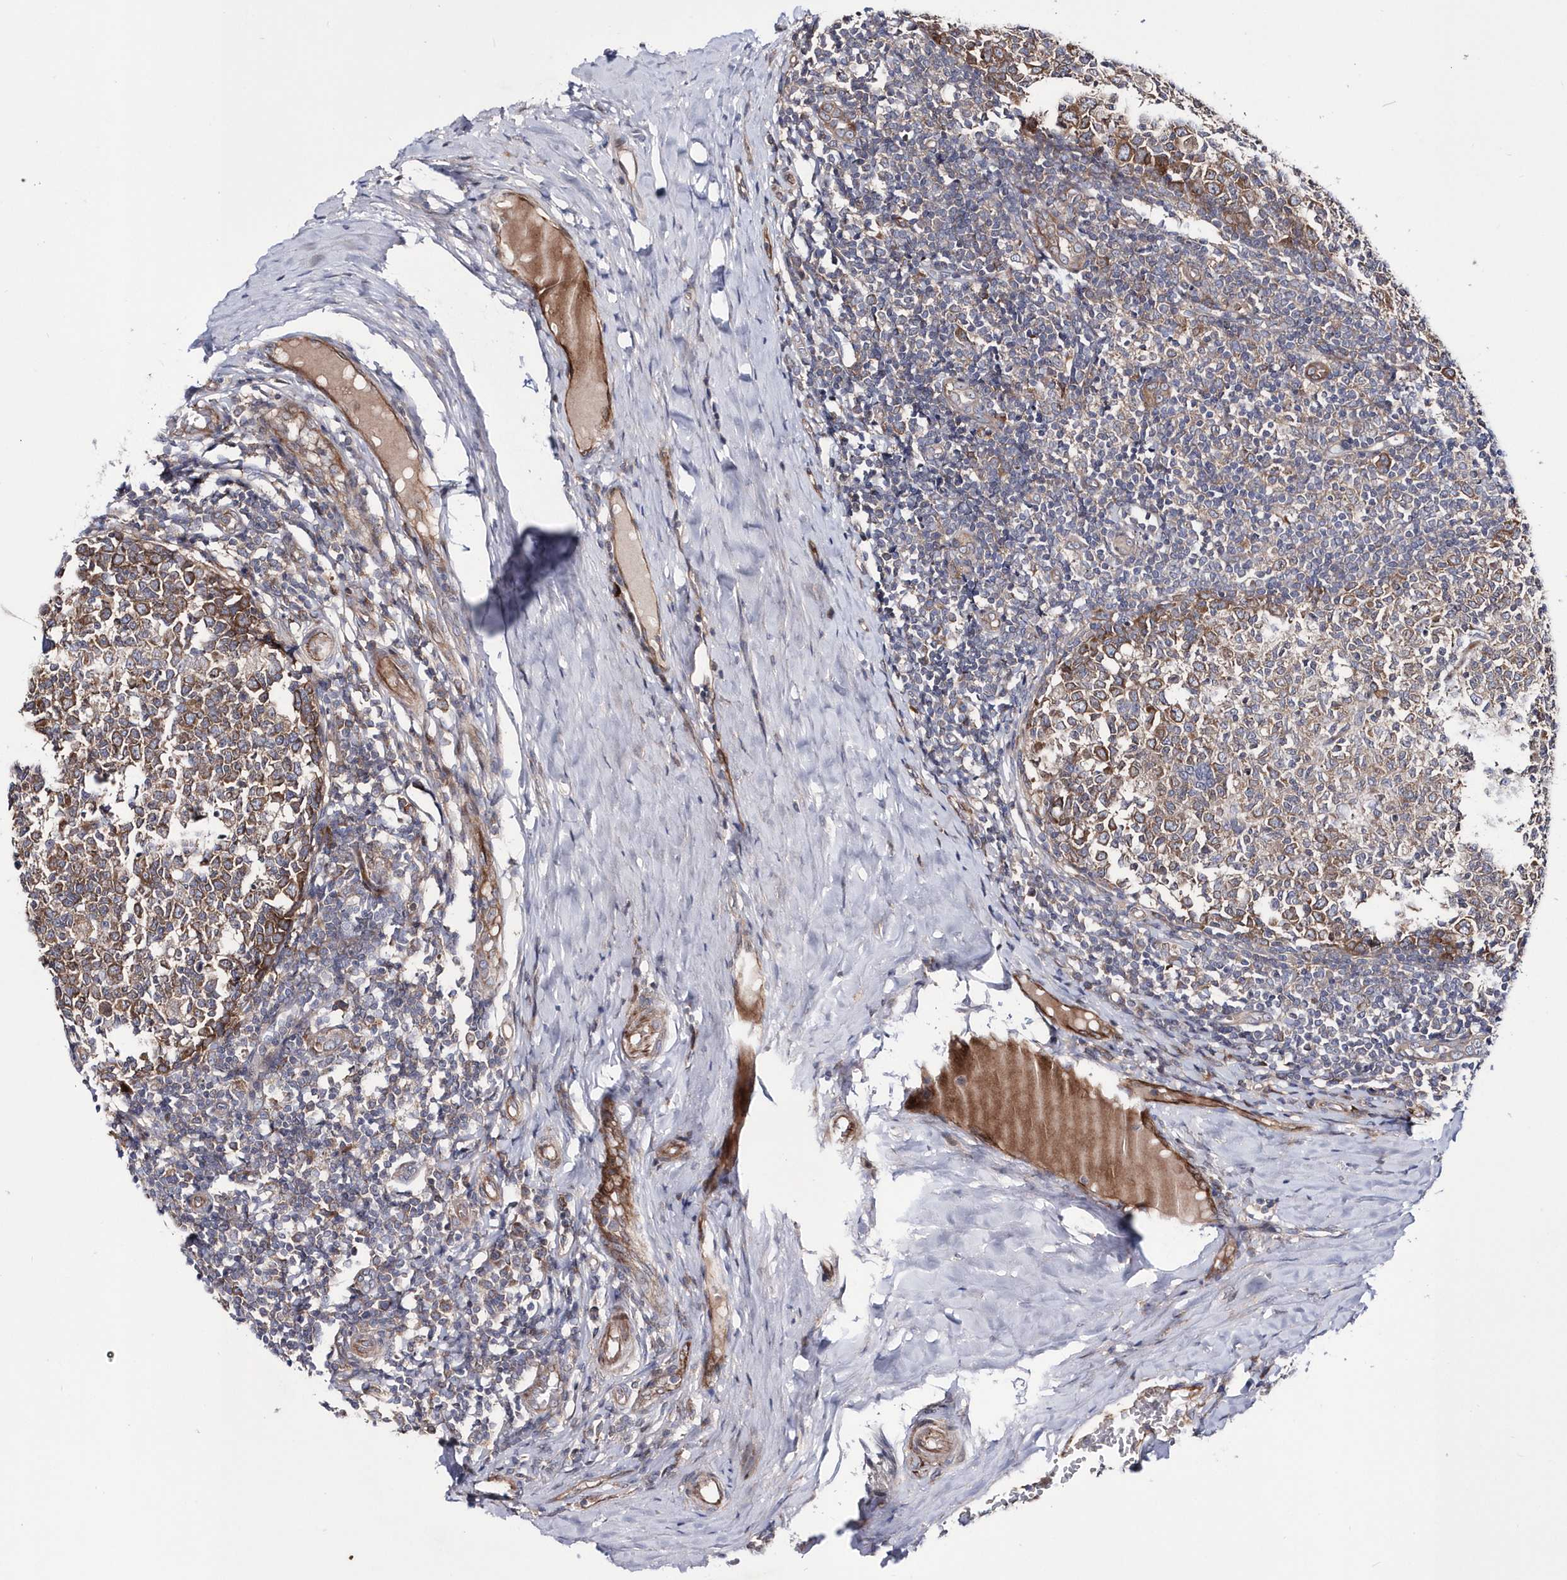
{"staining": {"intensity": "moderate", "quantity": ">75%", "location": "cytoplasmic/membranous"}, "tissue": "tonsil", "cell_type": "Germinal center cells", "image_type": "normal", "snomed": [{"axis": "morphology", "description": "Normal tissue, NOS"}, {"axis": "topography", "description": "Tonsil"}], "caption": "Tonsil was stained to show a protein in brown. There is medium levels of moderate cytoplasmic/membranous positivity in about >75% of germinal center cells.", "gene": "DSPP", "patient": {"sex": "female", "age": 19}}